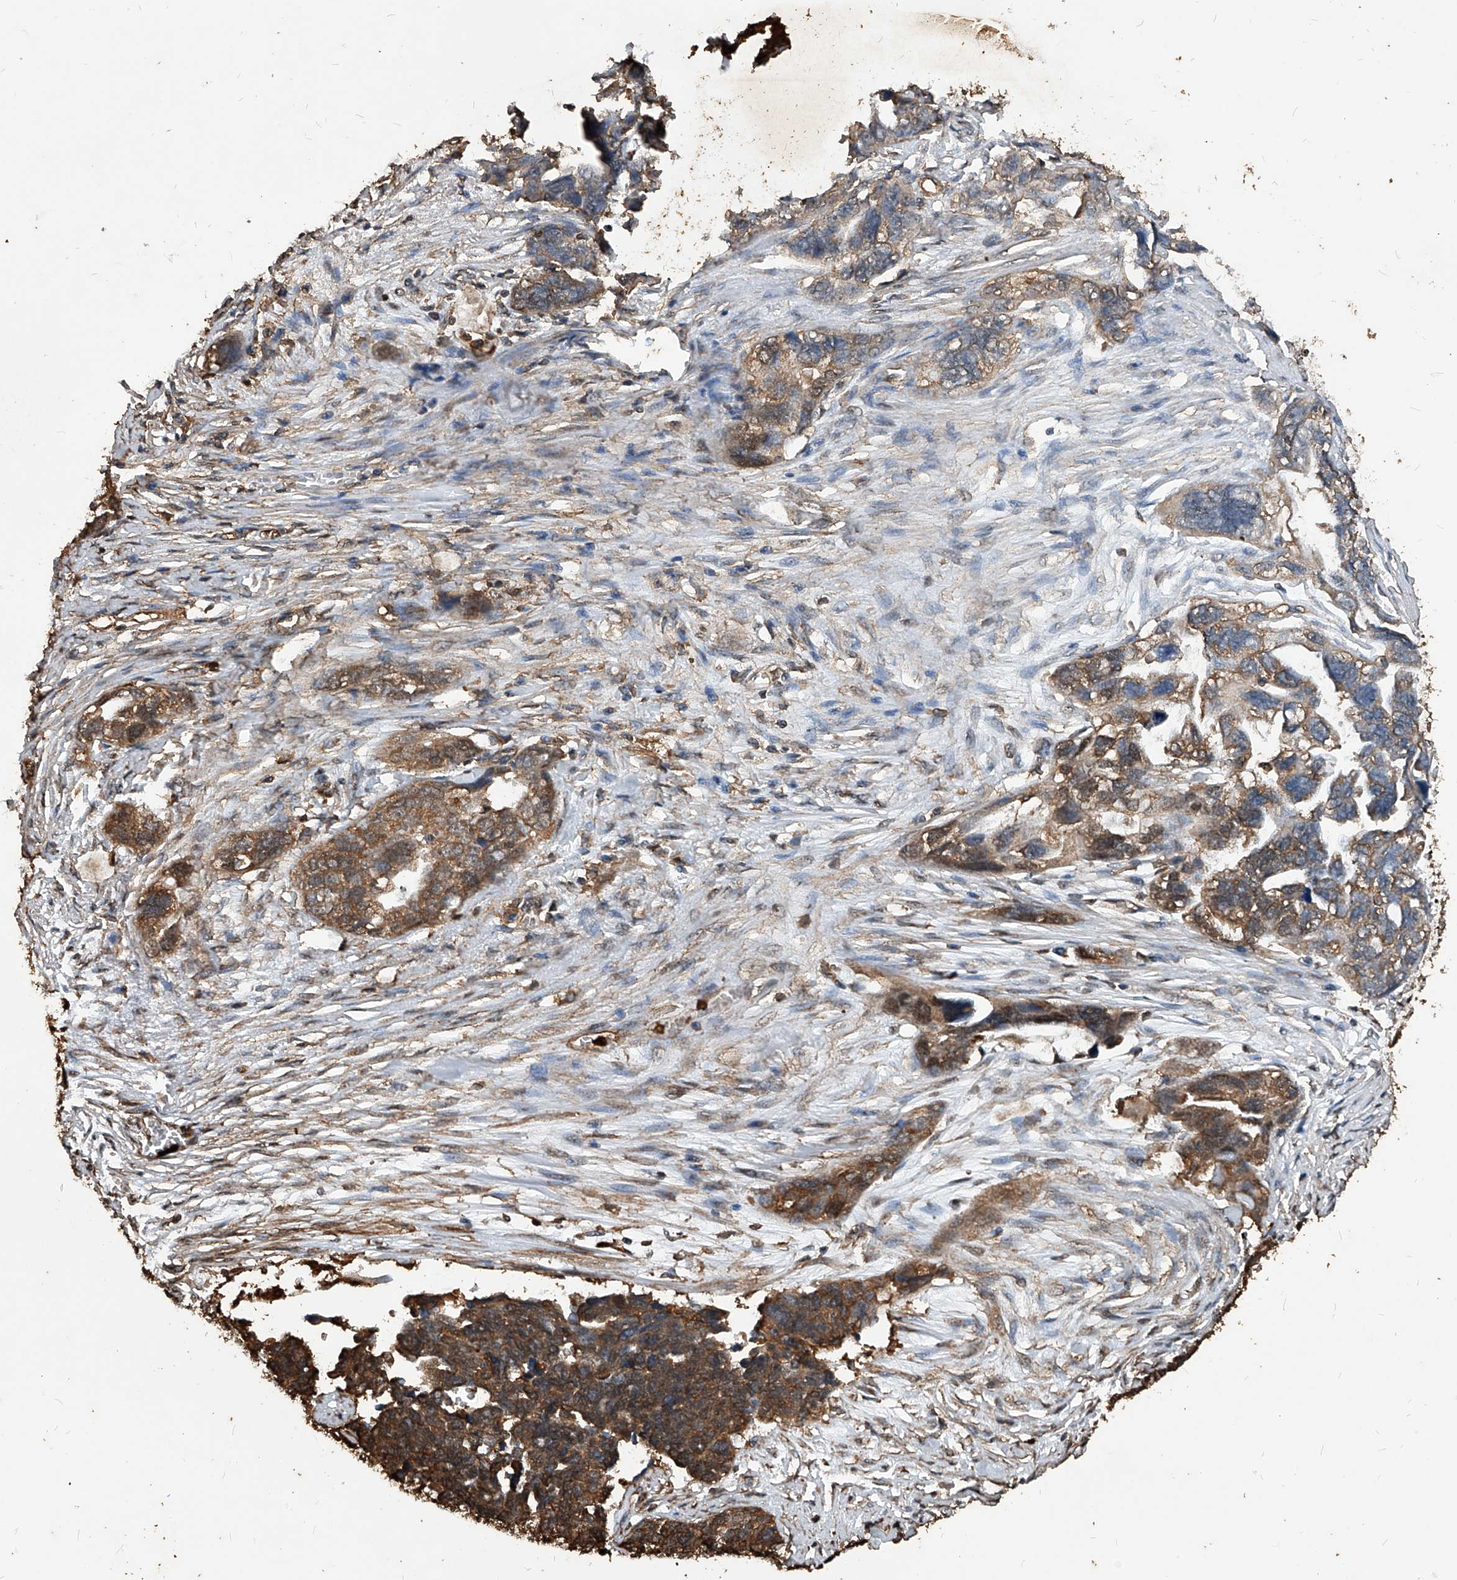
{"staining": {"intensity": "moderate", "quantity": ">75%", "location": "cytoplasmic/membranous"}, "tissue": "ovarian cancer", "cell_type": "Tumor cells", "image_type": "cancer", "snomed": [{"axis": "morphology", "description": "Cystadenocarcinoma, serous, NOS"}, {"axis": "topography", "description": "Ovary"}], "caption": "Ovarian cancer stained for a protein demonstrates moderate cytoplasmic/membranous positivity in tumor cells.", "gene": "UCP2", "patient": {"sex": "female", "age": 79}}